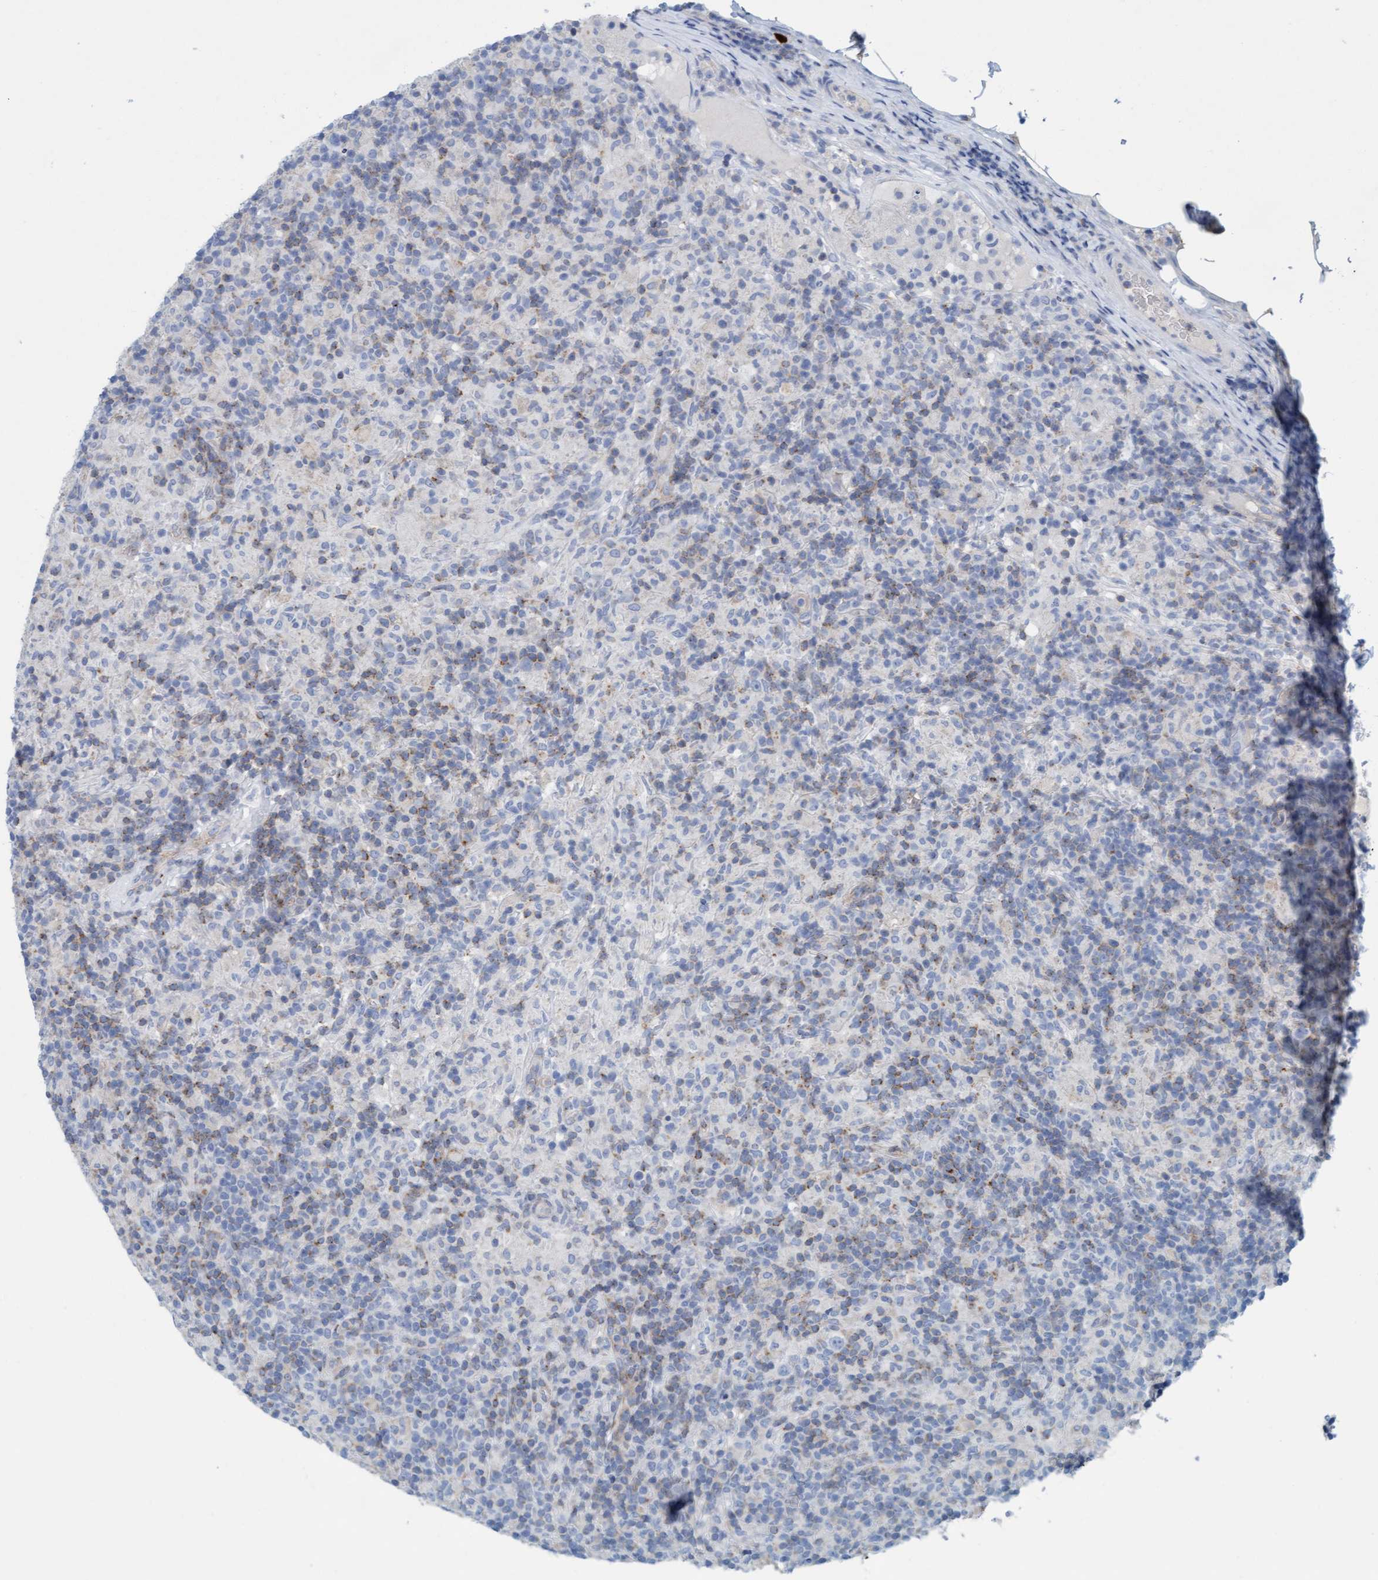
{"staining": {"intensity": "negative", "quantity": "none", "location": "none"}, "tissue": "lymphoma", "cell_type": "Tumor cells", "image_type": "cancer", "snomed": [{"axis": "morphology", "description": "Hodgkin's disease, NOS"}, {"axis": "topography", "description": "Lymph node"}], "caption": "Tumor cells show no significant expression in lymphoma.", "gene": "SIGIRR", "patient": {"sex": "male", "age": 70}}